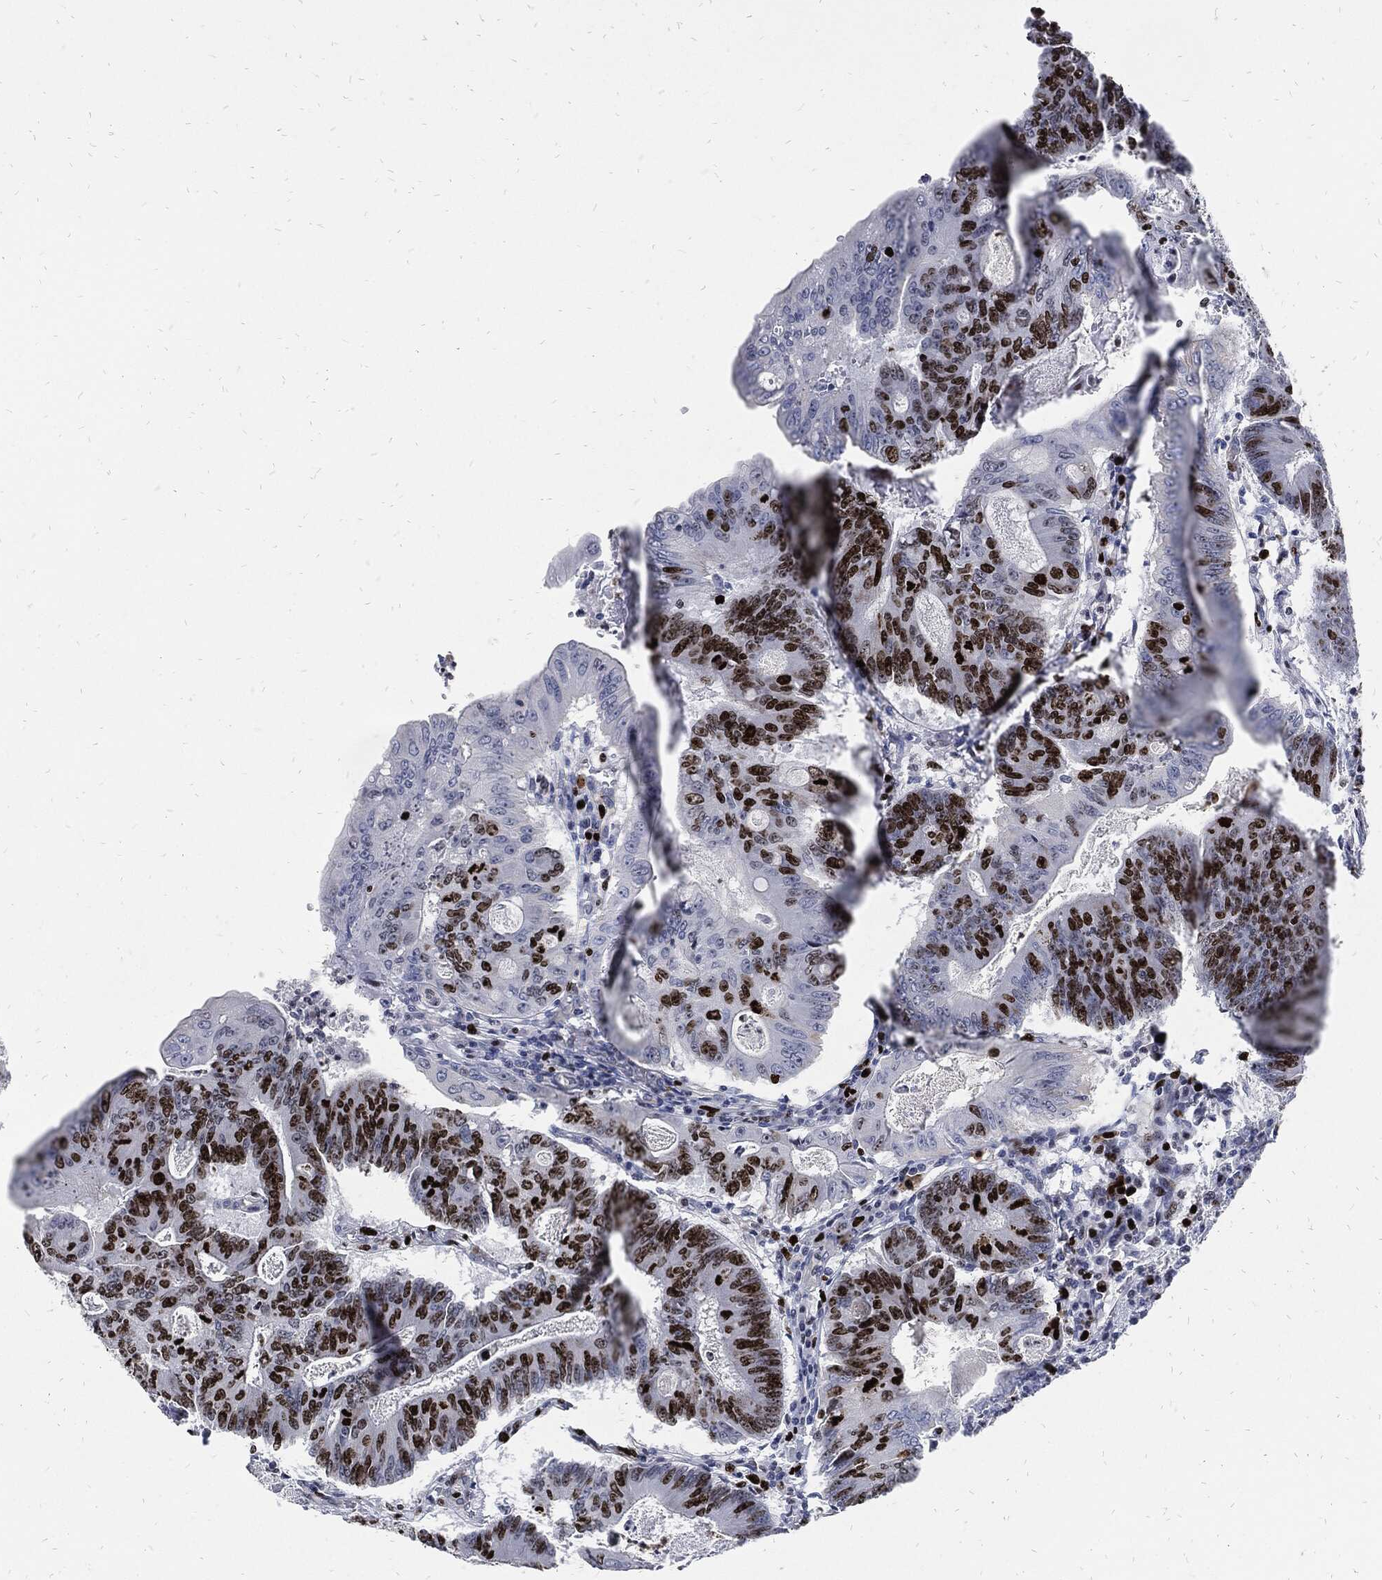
{"staining": {"intensity": "strong", "quantity": "25%-75%", "location": "nuclear"}, "tissue": "colorectal cancer", "cell_type": "Tumor cells", "image_type": "cancer", "snomed": [{"axis": "morphology", "description": "Adenocarcinoma, NOS"}, {"axis": "topography", "description": "Colon"}], "caption": "High-power microscopy captured an immunohistochemistry (IHC) image of colorectal cancer (adenocarcinoma), revealing strong nuclear staining in about 25%-75% of tumor cells. The staining is performed using DAB brown chromogen to label protein expression. The nuclei are counter-stained blue using hematoxylin.", "gene": "MKI67", "patient": {"sex": "female", "age": 70}}